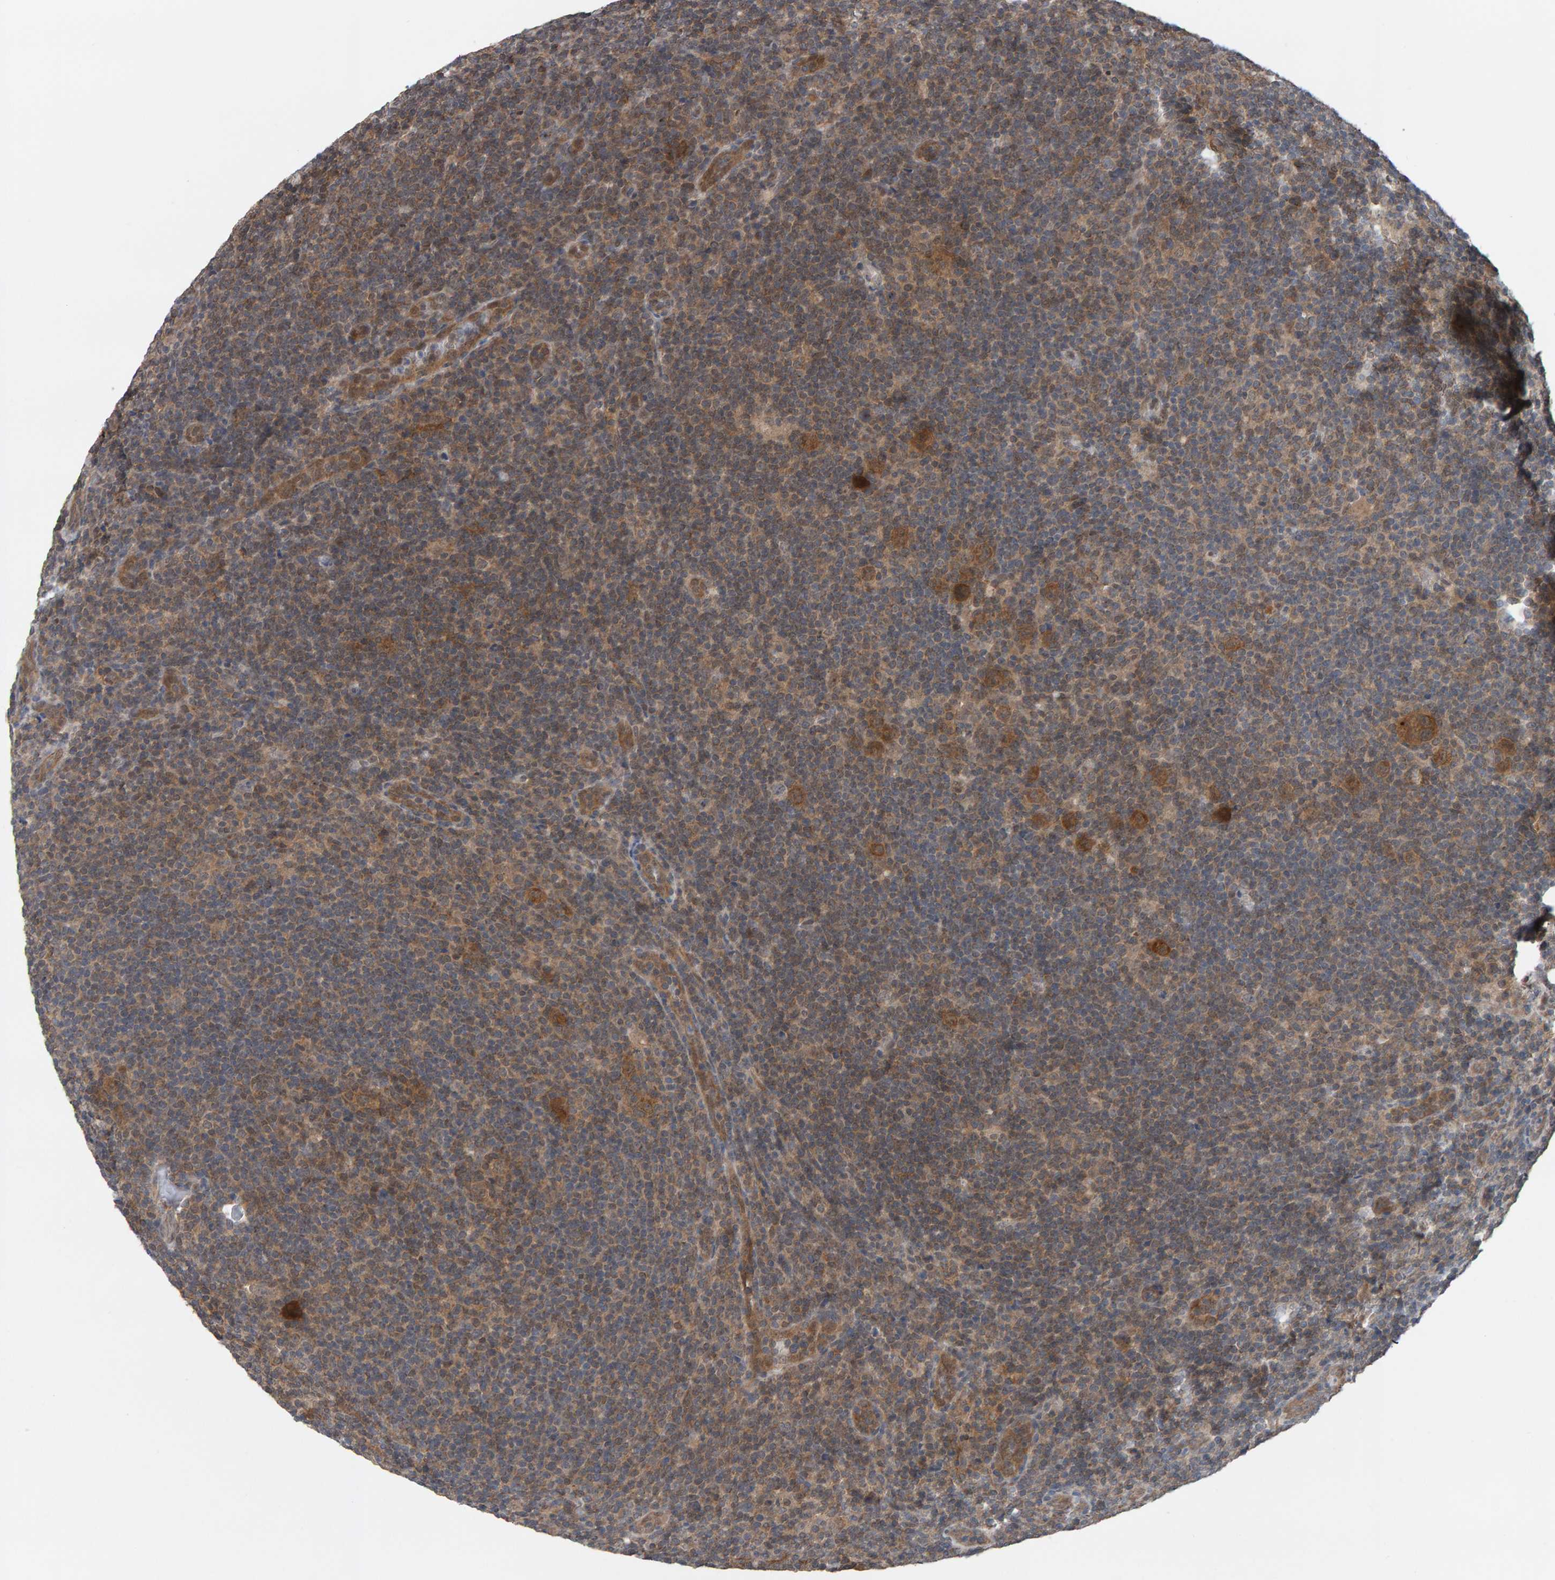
{"staining": {"intensity": "moderate", "quantity": ">75%", "location": "cytoplasmic/membranous"}, "tissue": "lymphoma", "cell_type": "Tumor cells", "image_type": "cancer", "snomed": [{"axis": "morphology", "description": "Hodgkin's disease, NOS"}, {"axis": "topography", "description": "Lymph node"}], "caption": "Lymphoma was stained to show a protein in brown. There is medium levels of moderate cytoplasmic/membranous expression in approximately >75% of tumor cells.", "gene": "COASY", "patient": {"sex": "female", "age": 57}}